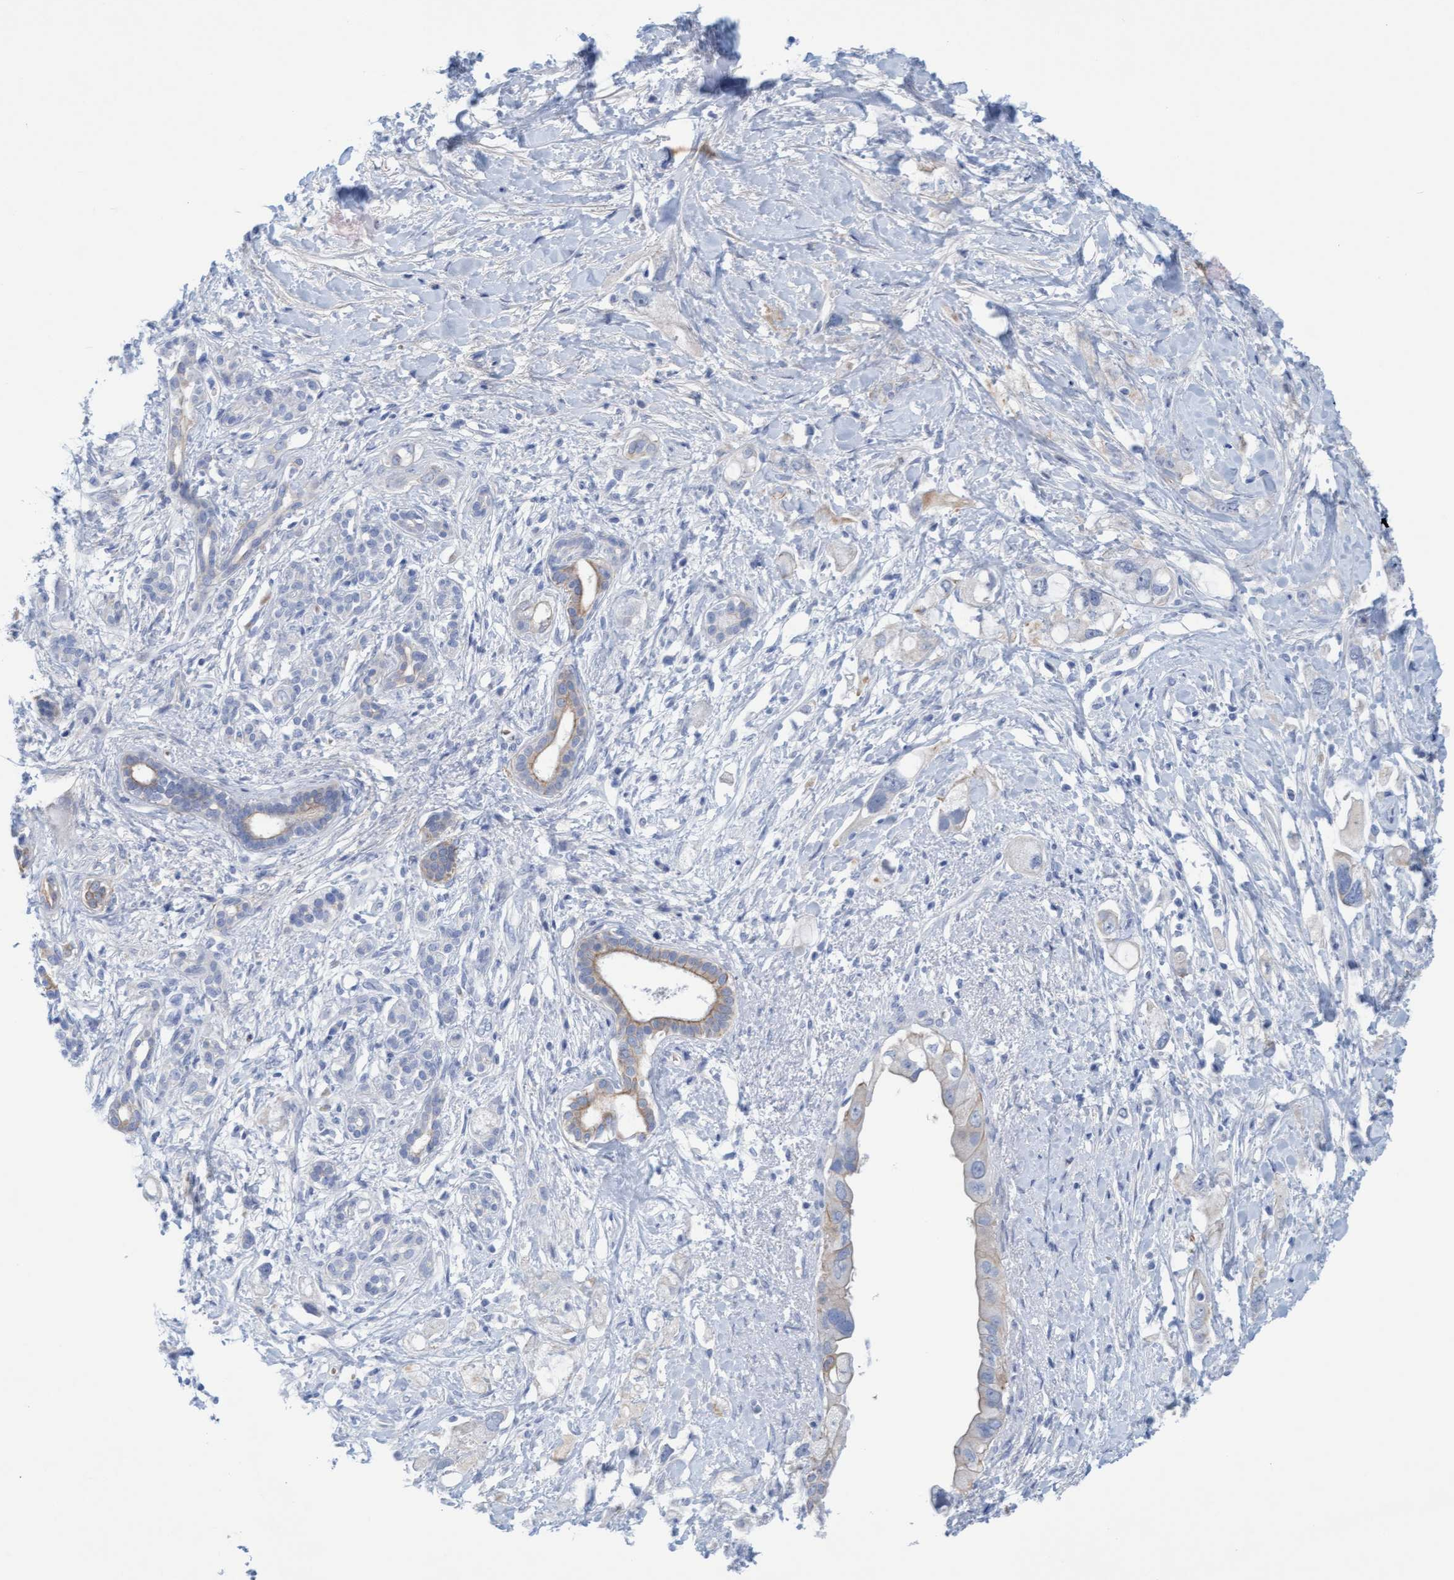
{"staining": {"intensity": "weak", "quantity": "<25%", "location": "cytoplasmic/membranous"}, "tissue": "pancreatic cancer", "cell_type": "Tumor cells", "image_type": "cancer", "snomed": [{"axis": "morphology", "description": "Adenocarcinoma, NOS"}, {"axis": "topography", "description": "Pancreas"}], "caption": "This micrograph is of pancreatic adenocarcinoma stained with IHC to label a protein in brown with the nuclei are counter-stained blue. There is no positivity in tumor cells.", "gene": "P2RX5", "patient": {"sex": "female", "age": 56}}